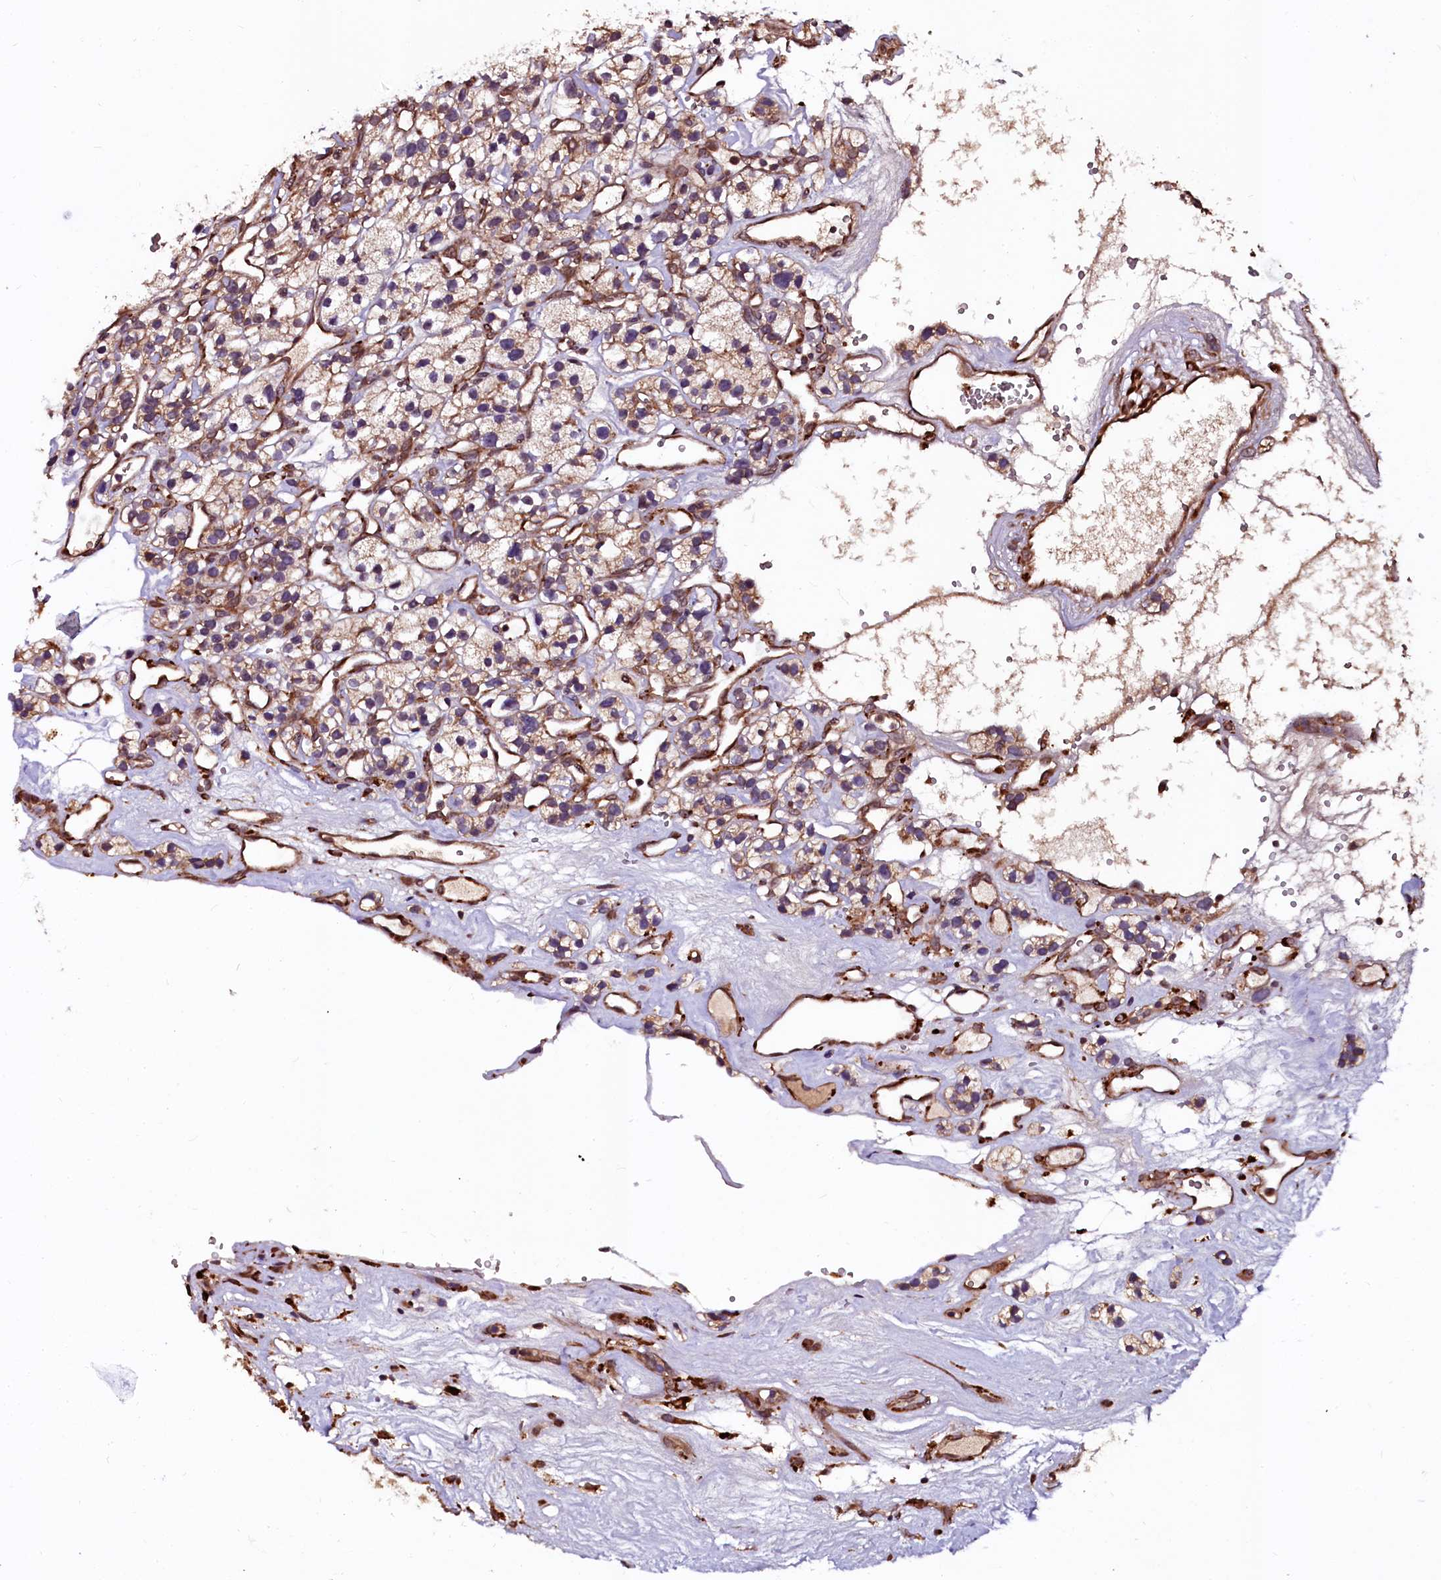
{"staining": {"intensity": "moderate", "quantity": "<25%", "location": "cytoplasmic/membranous"}, "tissue": "renal cancer", "cell_type": "Tumor cells", "image_type": "cancer", "snomed": [{"axis": "morphology", "description": "Adenocarcinoma, NOS"}, {"axis": "topography", "description": "Kidney"}], "caption": "Immunohistochemical staining of human adenocarcinoma (renal) displays low levels of moderate cytoplasmic/membranous protein positivity in approximately <25% of tumor cells. The staining is performed using DAB brown chromogen to label protein expression. The nuclei are counter-stained blue using hematoxylin.", "gene": "N4BP1", "patient": {"sex": "female", "age": 57}}